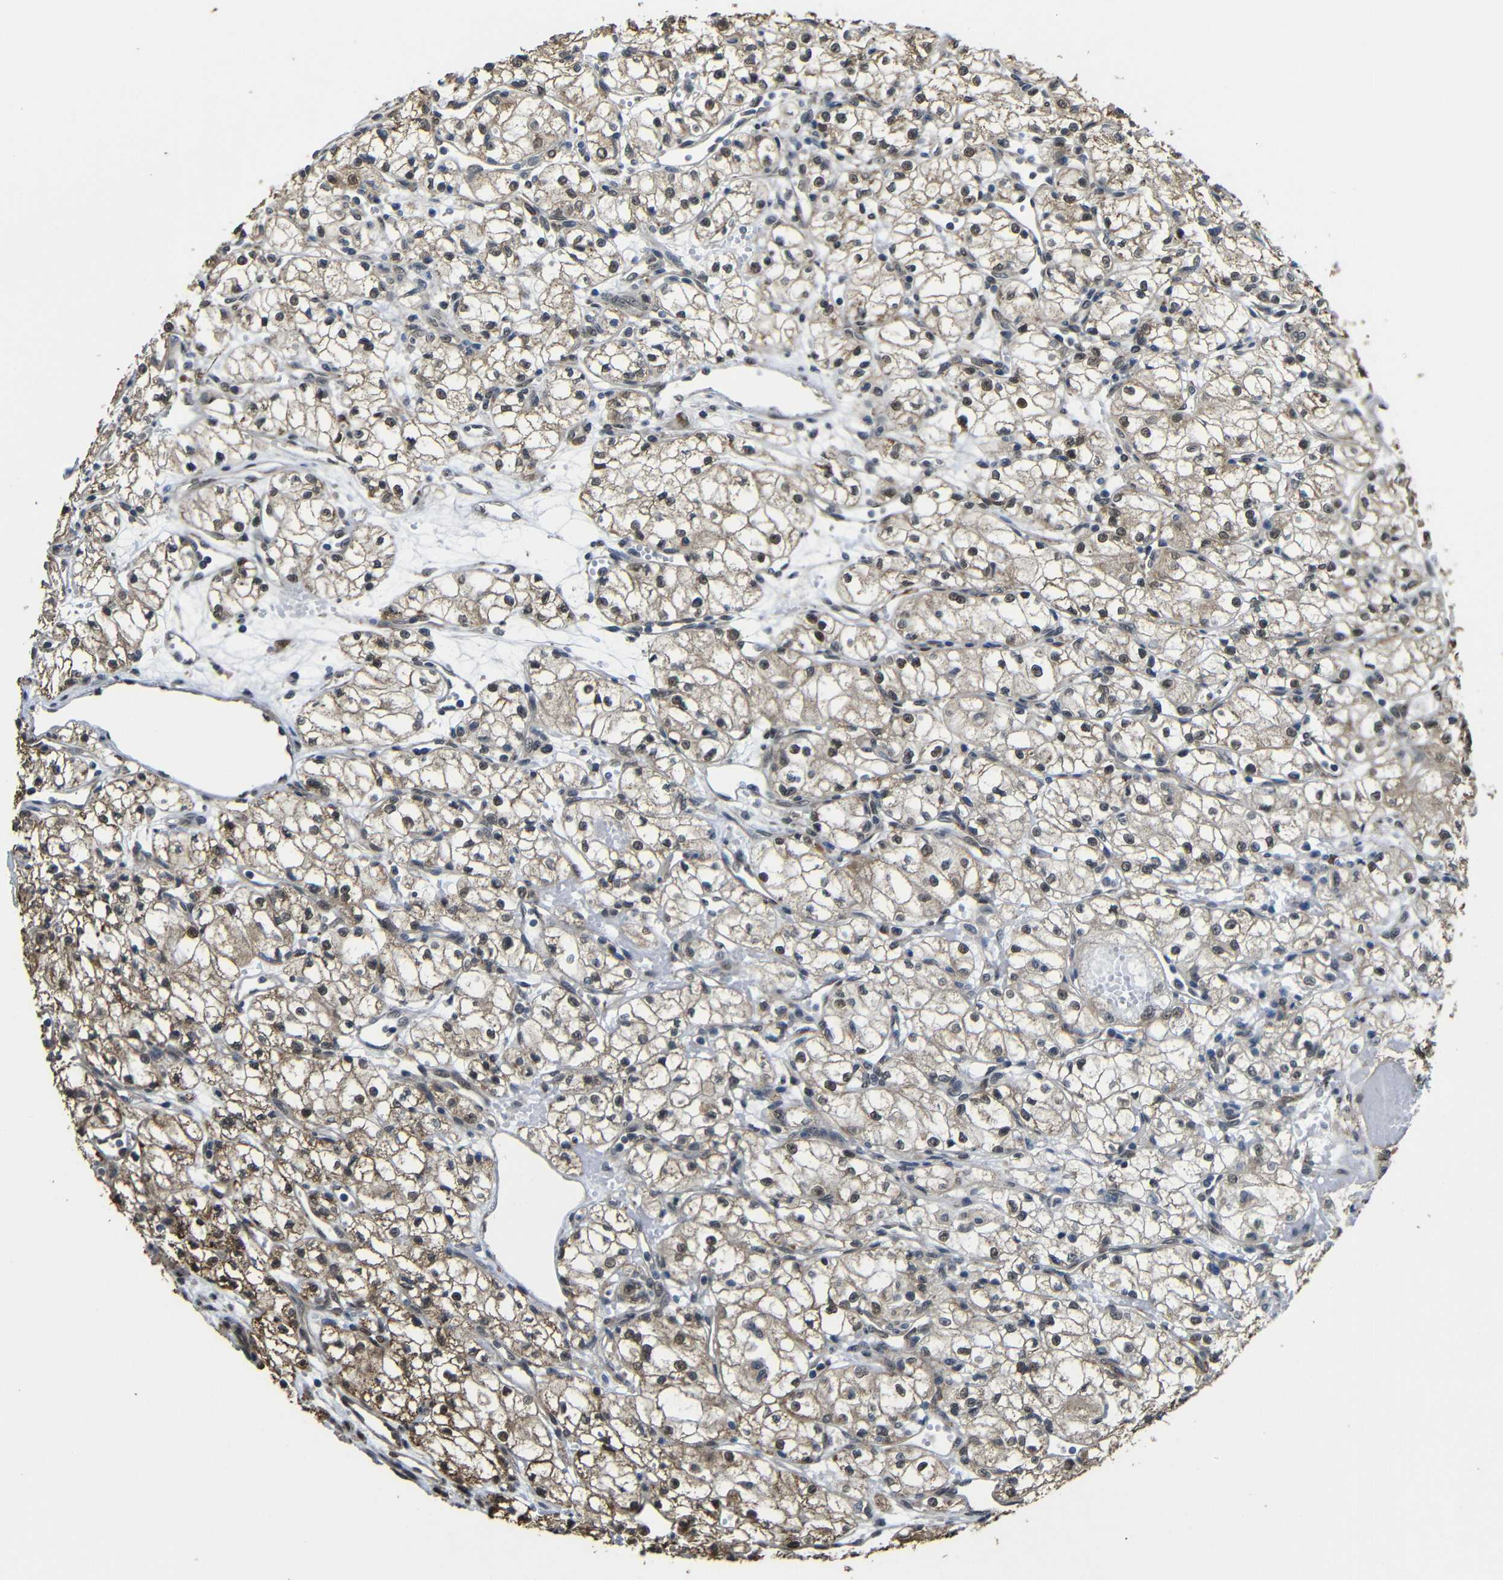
{"staining": {"intensity": "moderate", "quantity": "<25%", "location": "cytoplasmic/membranous"}, "tissue": "renal cancer", "cell_type": "Tumor cells", "image_type": "cancer", "snomed": [{"axis": "morphology", "description": "Normal tissue, NOS"}, {"axis": "morphology", "description": "Adenocarcinoma, NOS"}, {"axis": "topography", "description": "Kidney"}], "caption": "A brown stain labels moderate cytoplasmic/membranous staining of a protein in human renal adenocarcinoma tumor cells.", "gene": "FAM172A", "patient": {"sex": "male", "age": 59}}